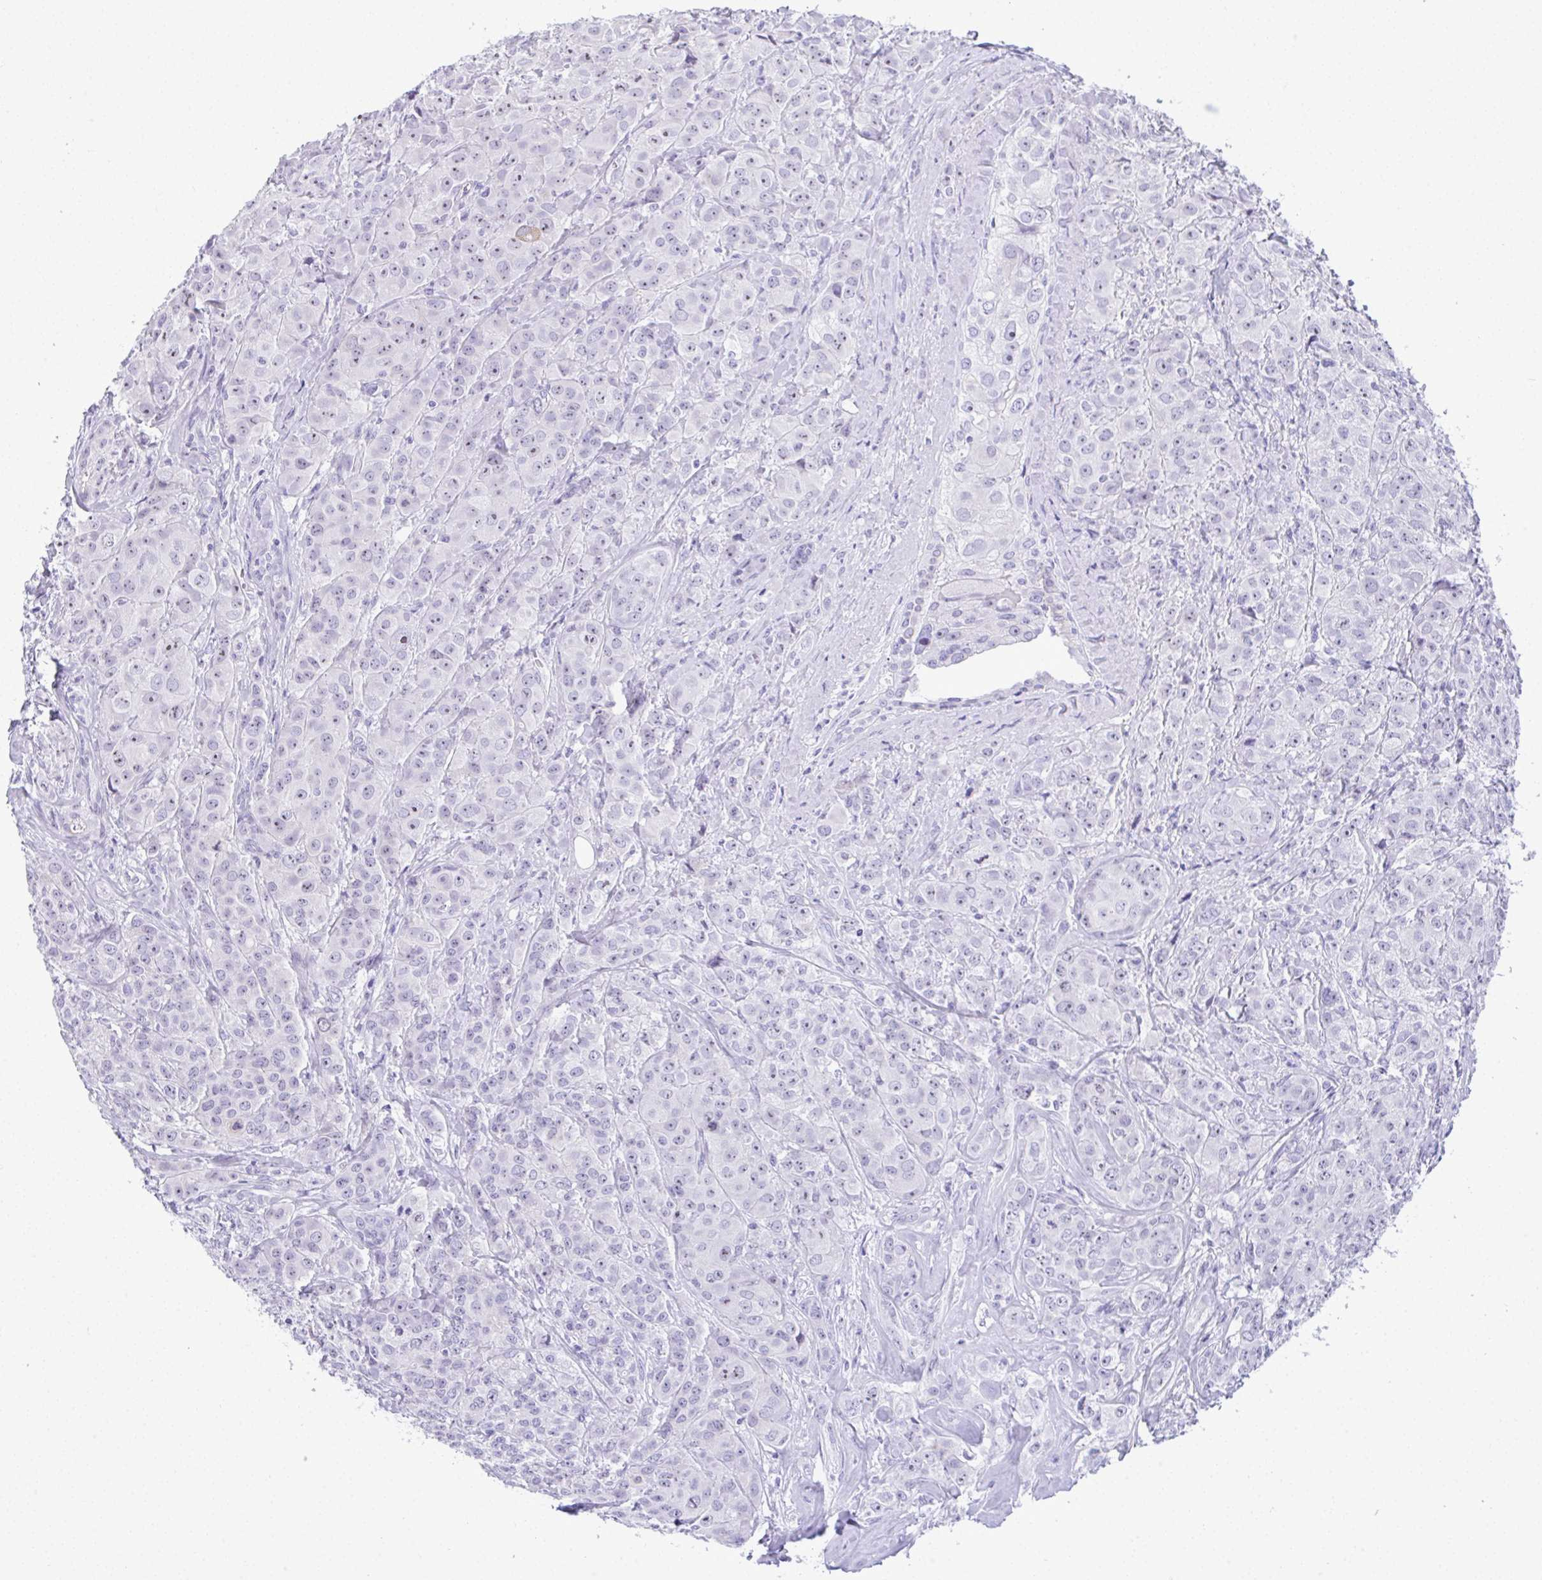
{"staining": {"intensity": "negative", "quantity": "none", "location": "none"}, "tissue": "breast cancer", "cell_type": "Tumor cells", "image_type": "cancer", "snomed": [{"axis": "morphology", "description": "Normal tissue, NOS"}, {"axis": "morphology", "description": "Duct carcinoma"}, {"axis": "topography", "description": "Breast"}], "caption": "This photomicrograph is of breast invasive ductal carcinoma stained with IHC to label a protein in brown with the nuclei are counter-stained blue. There is no positivity in tumor cells.", "gene": "YBX2", "patient": {"sex": "female", "age": 43}}